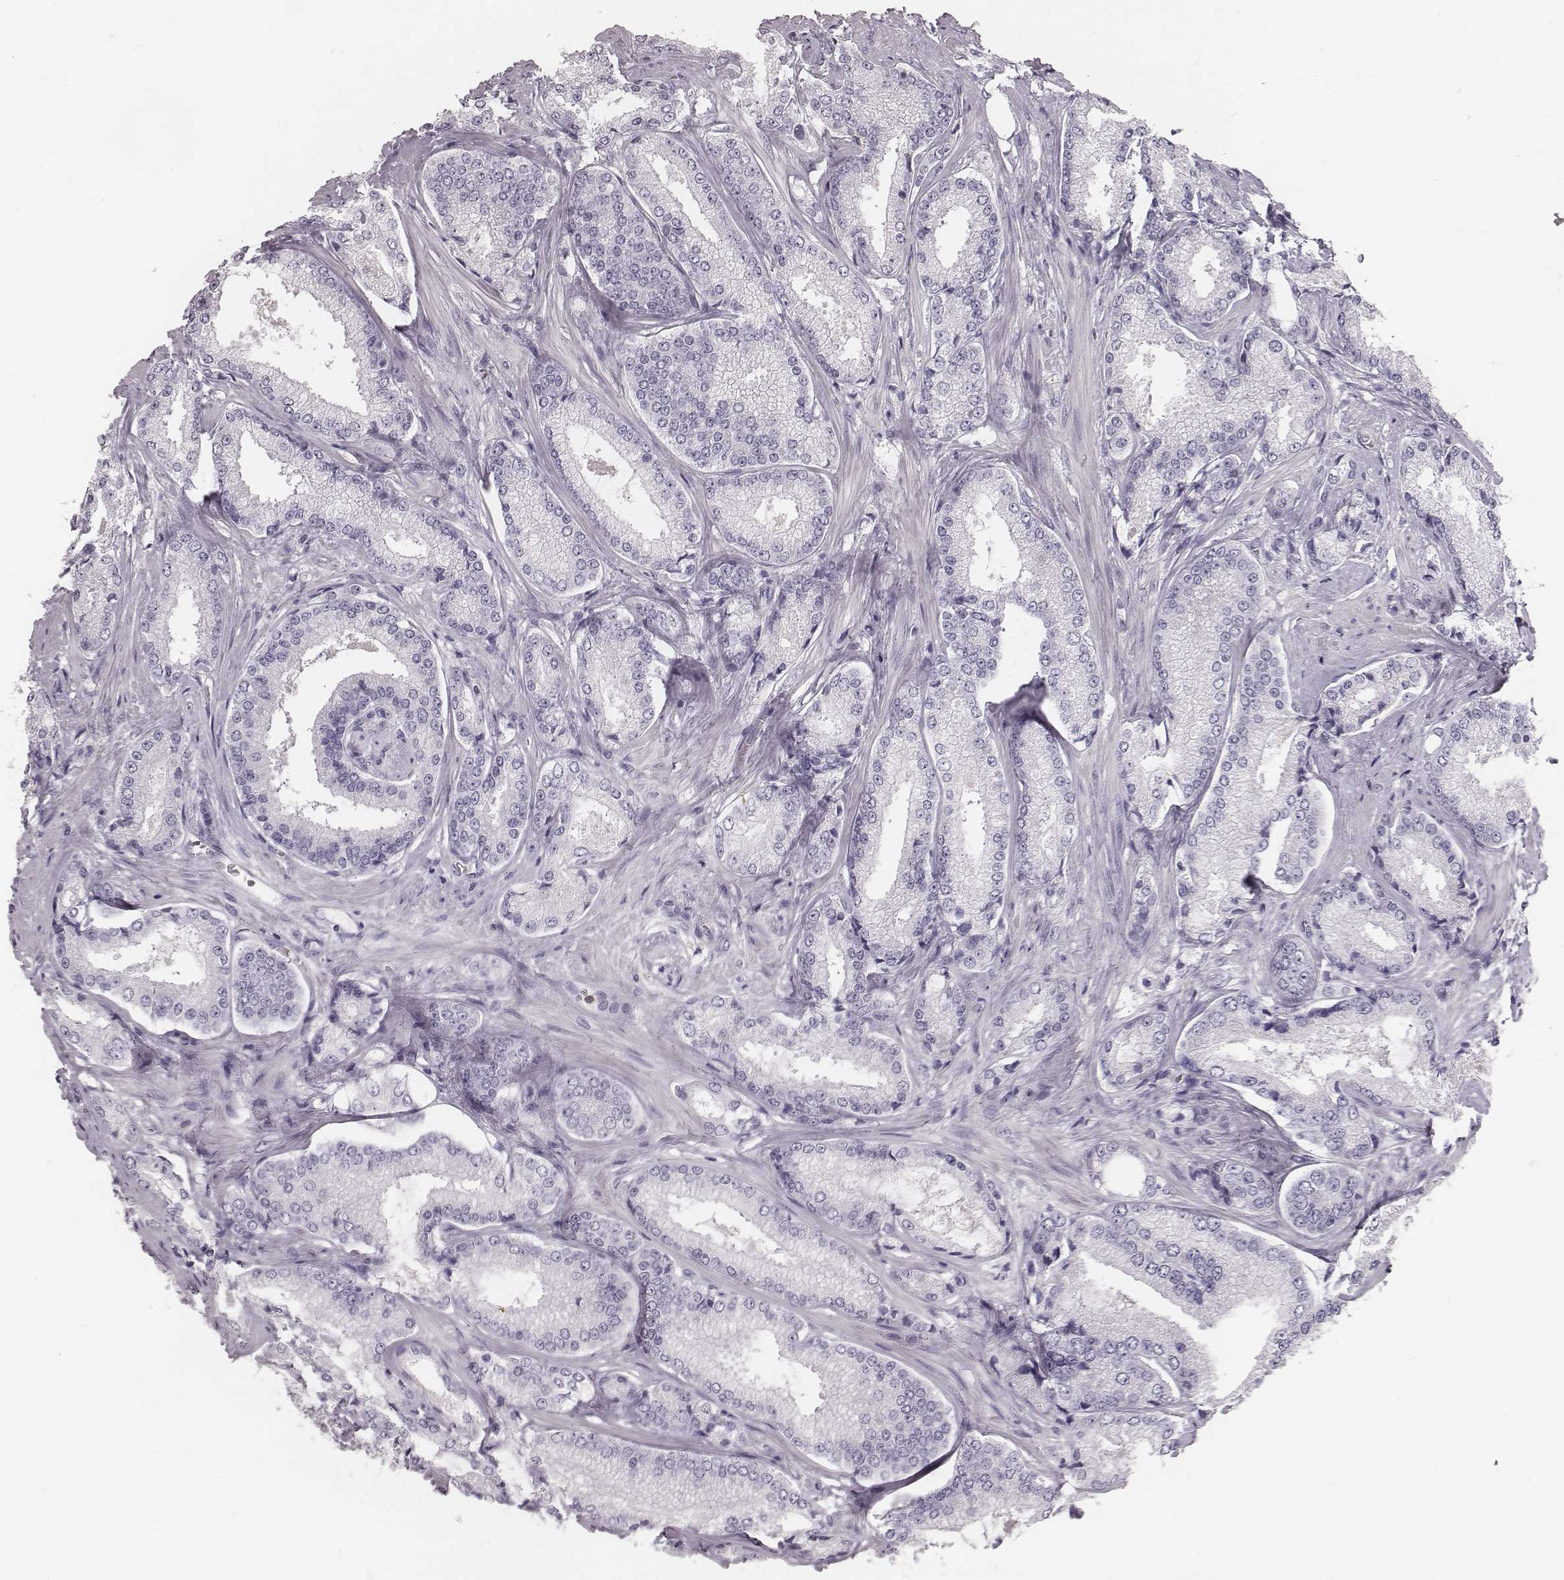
{"staining": {"intensity": "negative", "quantity": "none", "location": "none"}, "tissue": "prostate cancer", "cell_type": "Tumor cells", "image_type": "cancer", "snomed": [{"axis": "morphology", "description": "Adenocarcinoma, Low grade"}, {"axis": "topography", "description": "Prostate"}], "caption": "This is an immunohistochemistry (IHC) photomicrograph of human low-grade adenocarcinoma (prostate). There is no positivity in tumor cells.", "gene": "ZNF365", "patient": {"sex": "male", "age": 56}}